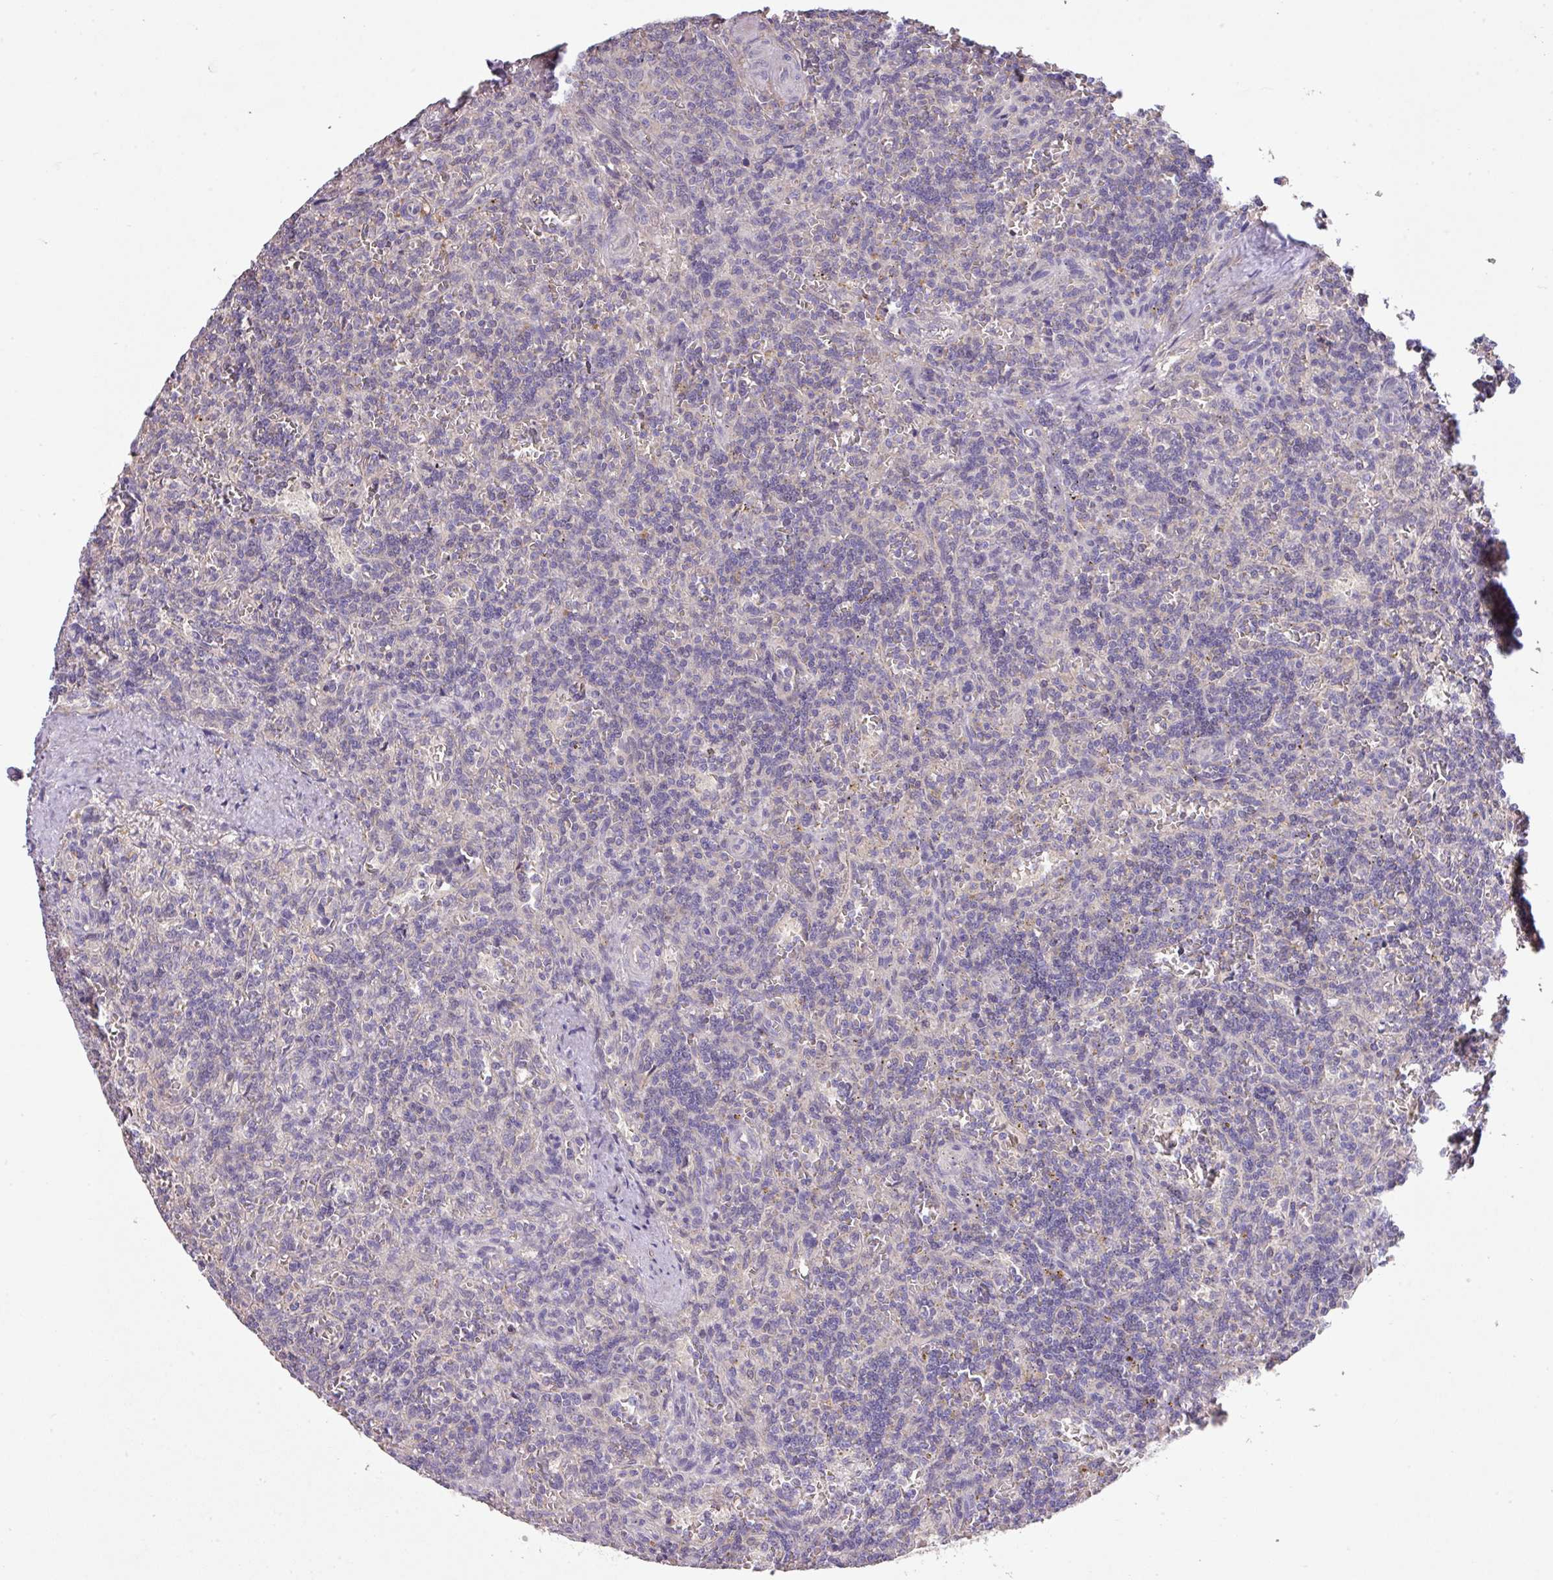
{"staining": {"intensity": "negative", "quantity": "none", "location": "none"}, "tissue": "lymphoma", "cell_type": "Tumor cells", "image_type": "cancer", "snomed": [{"axis": "morphology", "description": "Malignant lymphoma, non-Hodgkin's type, Low grade"}, {"axis": "topography", "description": "Spleen"}], "caption": "The immunohistochemistry (IHC) micrograph has no significant staining in tumor cells of lymphoma tissue.", "gene": "PRADC1", "patient": {"sex": "male", "age": 73}}